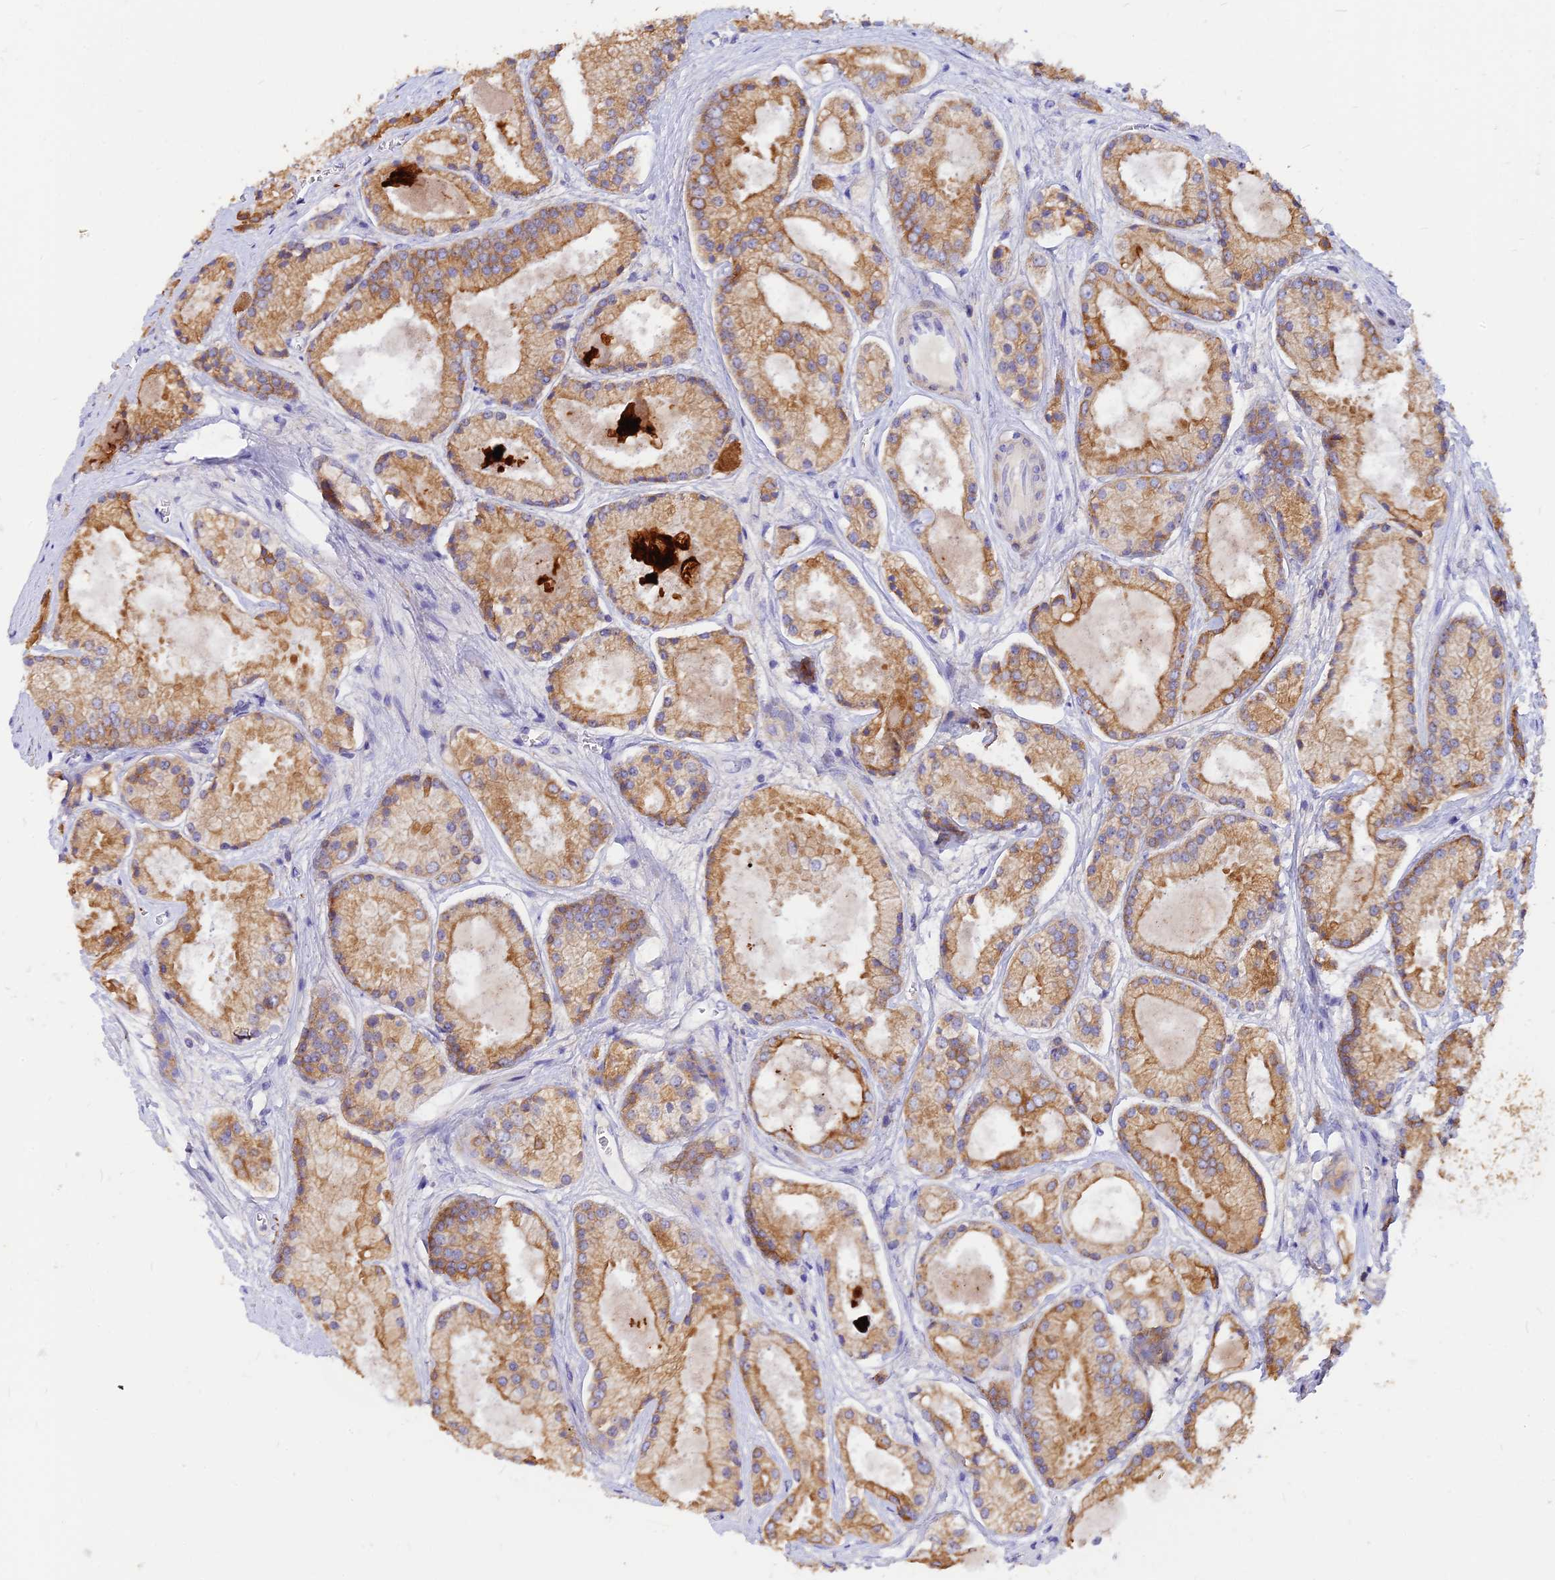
{"staining": {"intensity": "moderate", "quantity": ">75%", "location": "cytoplasmic/membranous"}, "tissue": "prostate cancer", "cell_type": "Tumor cells", "image_type": "cancer", "snomed": [{"axis": "morphology", "description": "Adenocarcinoma, High grade"}, {"axis": "topography", "description": "Prostate"}], "caption": "A photomicrograph of human adenocarcinoma (high-grade) (prostate) stained for a protein shows moderate cytoplasmic/membranous brown staining in tumor cells.", "gene": "DENND2D", "patient": {"sex": "male", "age": 67}}